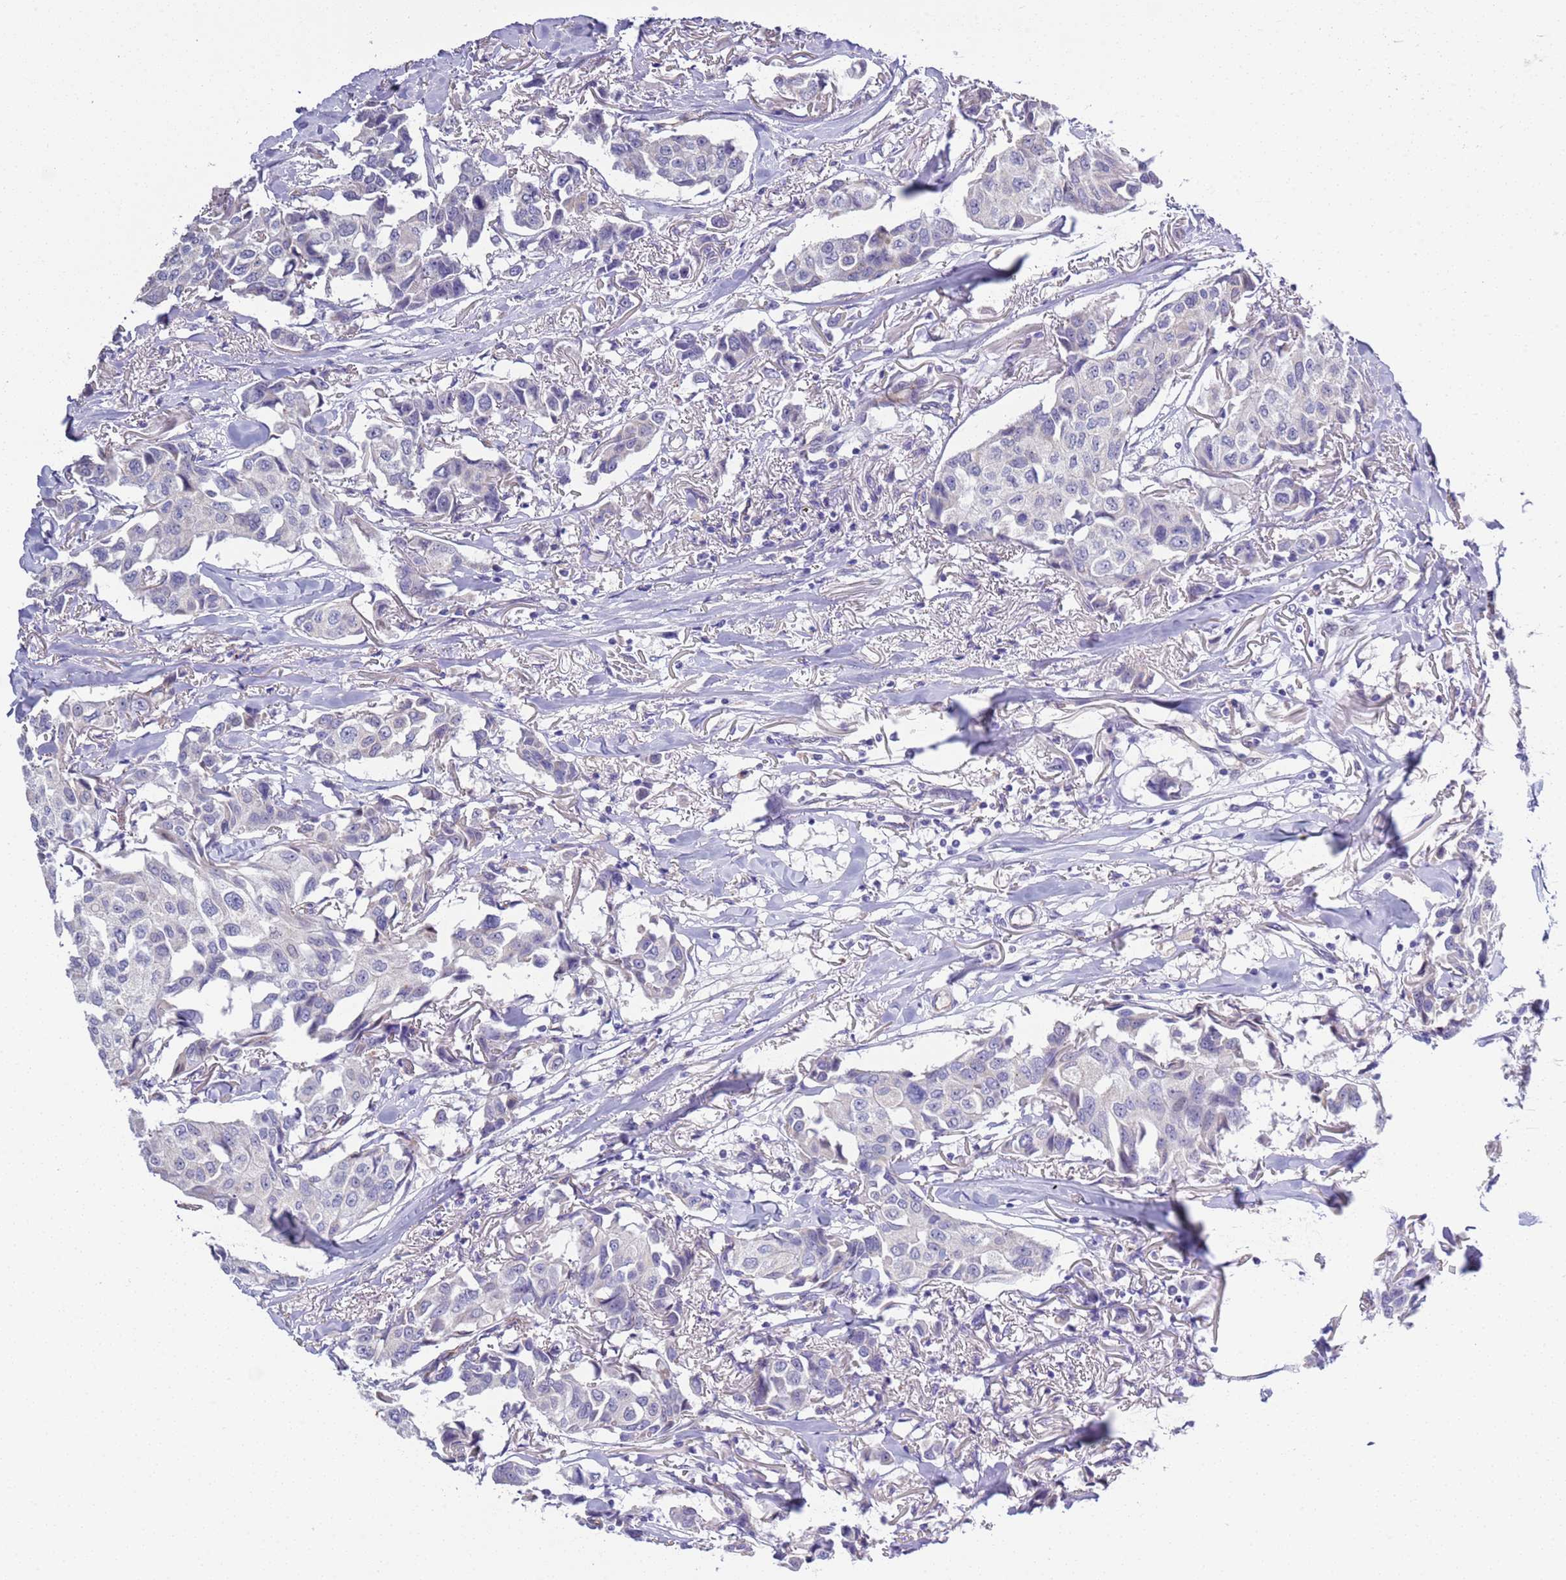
{"staining": {"intensity": "negative", "quantity": "none", "location": "none"}, "tissue": "breast cancer", "cell_type": "Tumor cells", "image_type": "cancer", "snomed": [{"axis": "morphology", "description": "Duct carcinoma"}, {"axis": "topography", "description": "Breast"}], "caption": "IHC micrograph of breast infiltrating ductal carcinoma stained for a protein (brown), which displays no positivity in tumor cells. The staining was performed using DAB to visualize the protein expression in brown, while the nuclei were stained in blue with hematoxylin (Magnification: 20x).", "gene": "BRMS1L", "patient": {"sex": "female", "age": 80}}